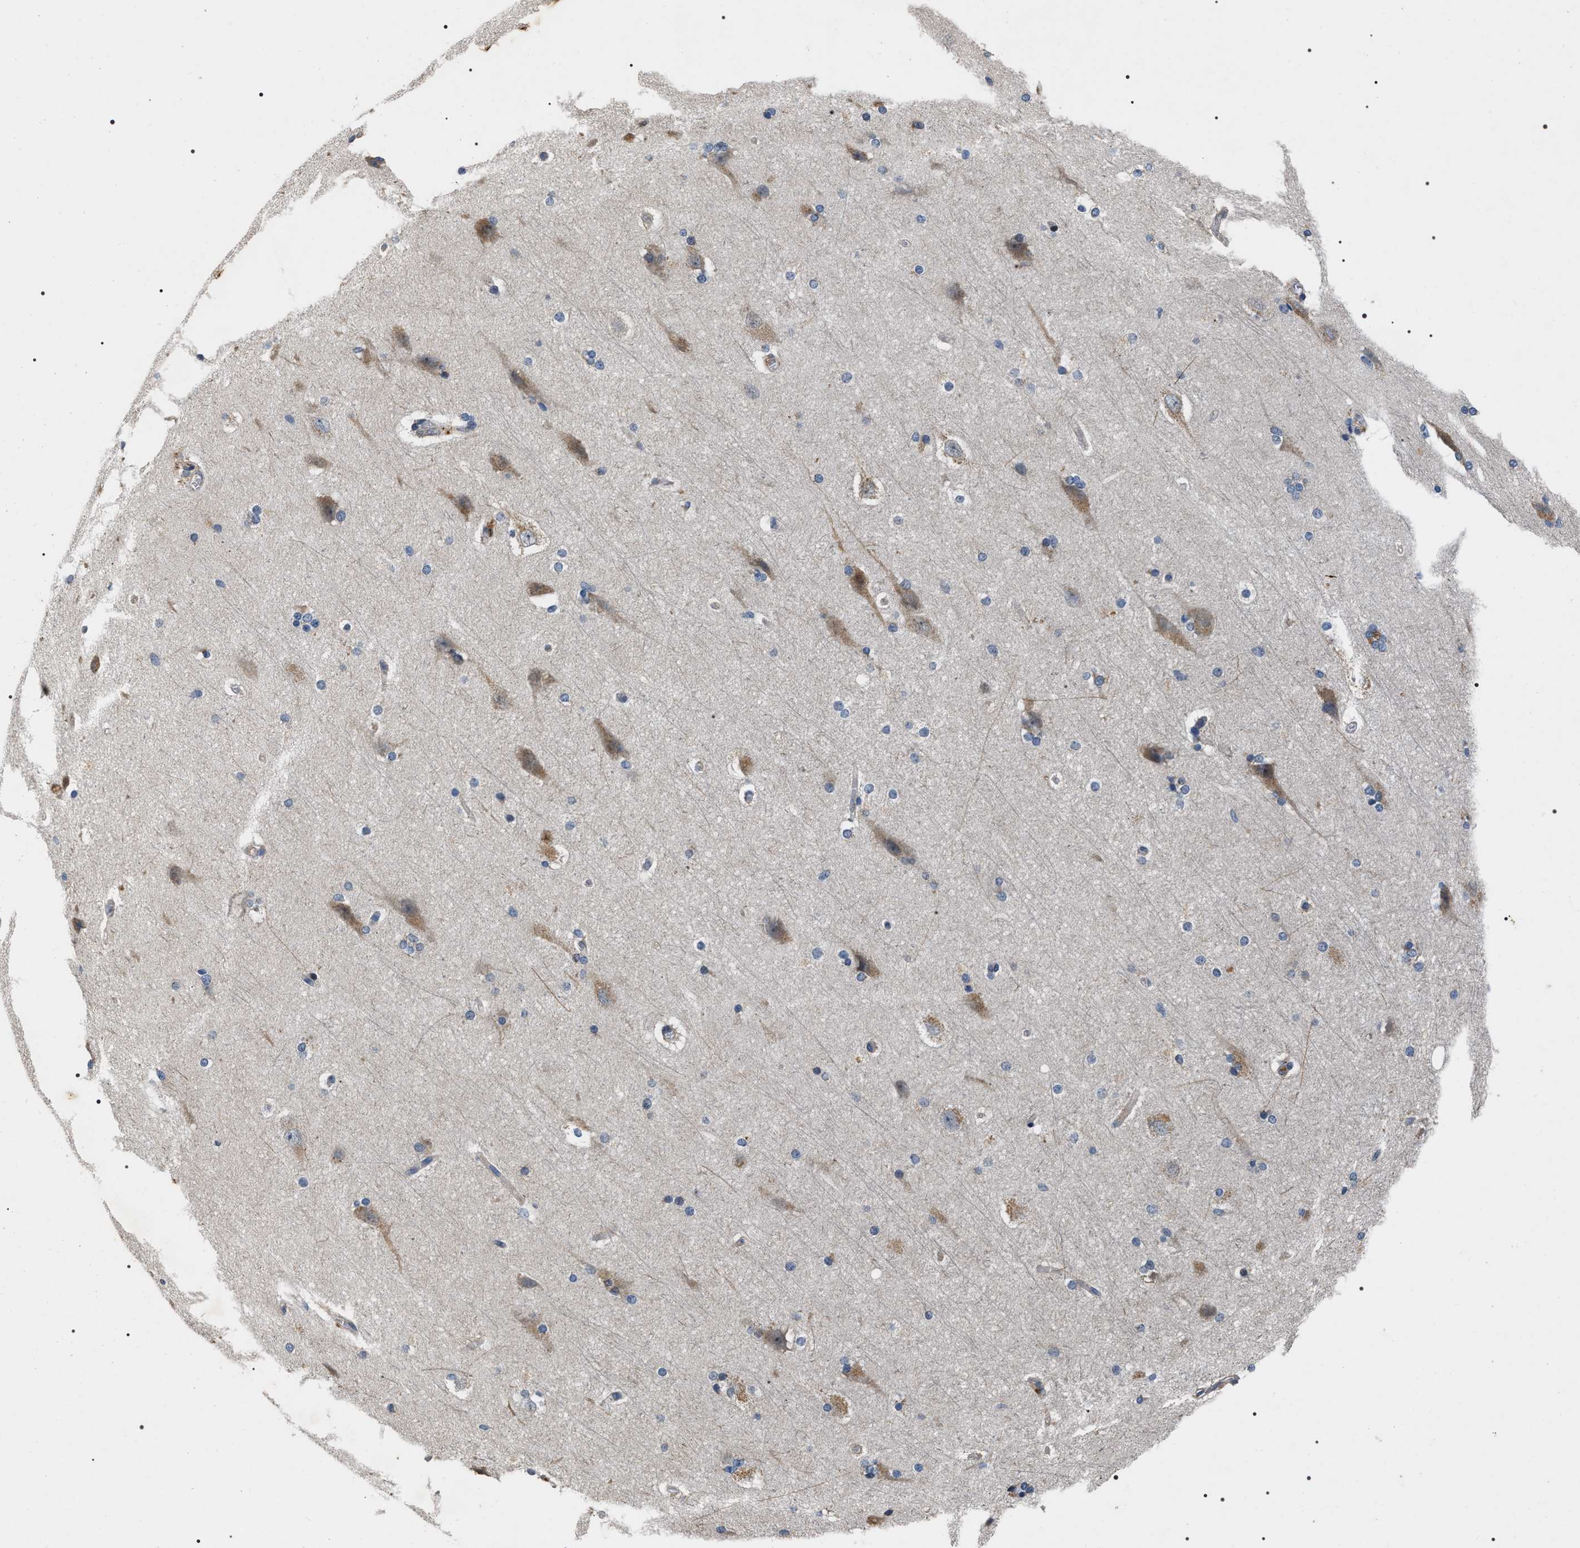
{"staining": {"intensity": "weak", "quantity": "<25%", "location": "cytoplasmic/membranous"}, "tissue": "cerebral cortex", "cell_type": "Endothelial cells", "image_type": "normal", "snomed": [{"axis": "morphology", "description": "Normal tissue, NOS"}, {"axis": "topography", "description": "Cerebral cortex"}, {"axis": "topography", "description": "Hippocampus"}], "caption": "This is an immunohistochemistry photomicrograph of normal cerebral cortex. There is no staining in endothelial cells.", "gene": "IFT81", "patient": {"sex": "female", "age": 19}}